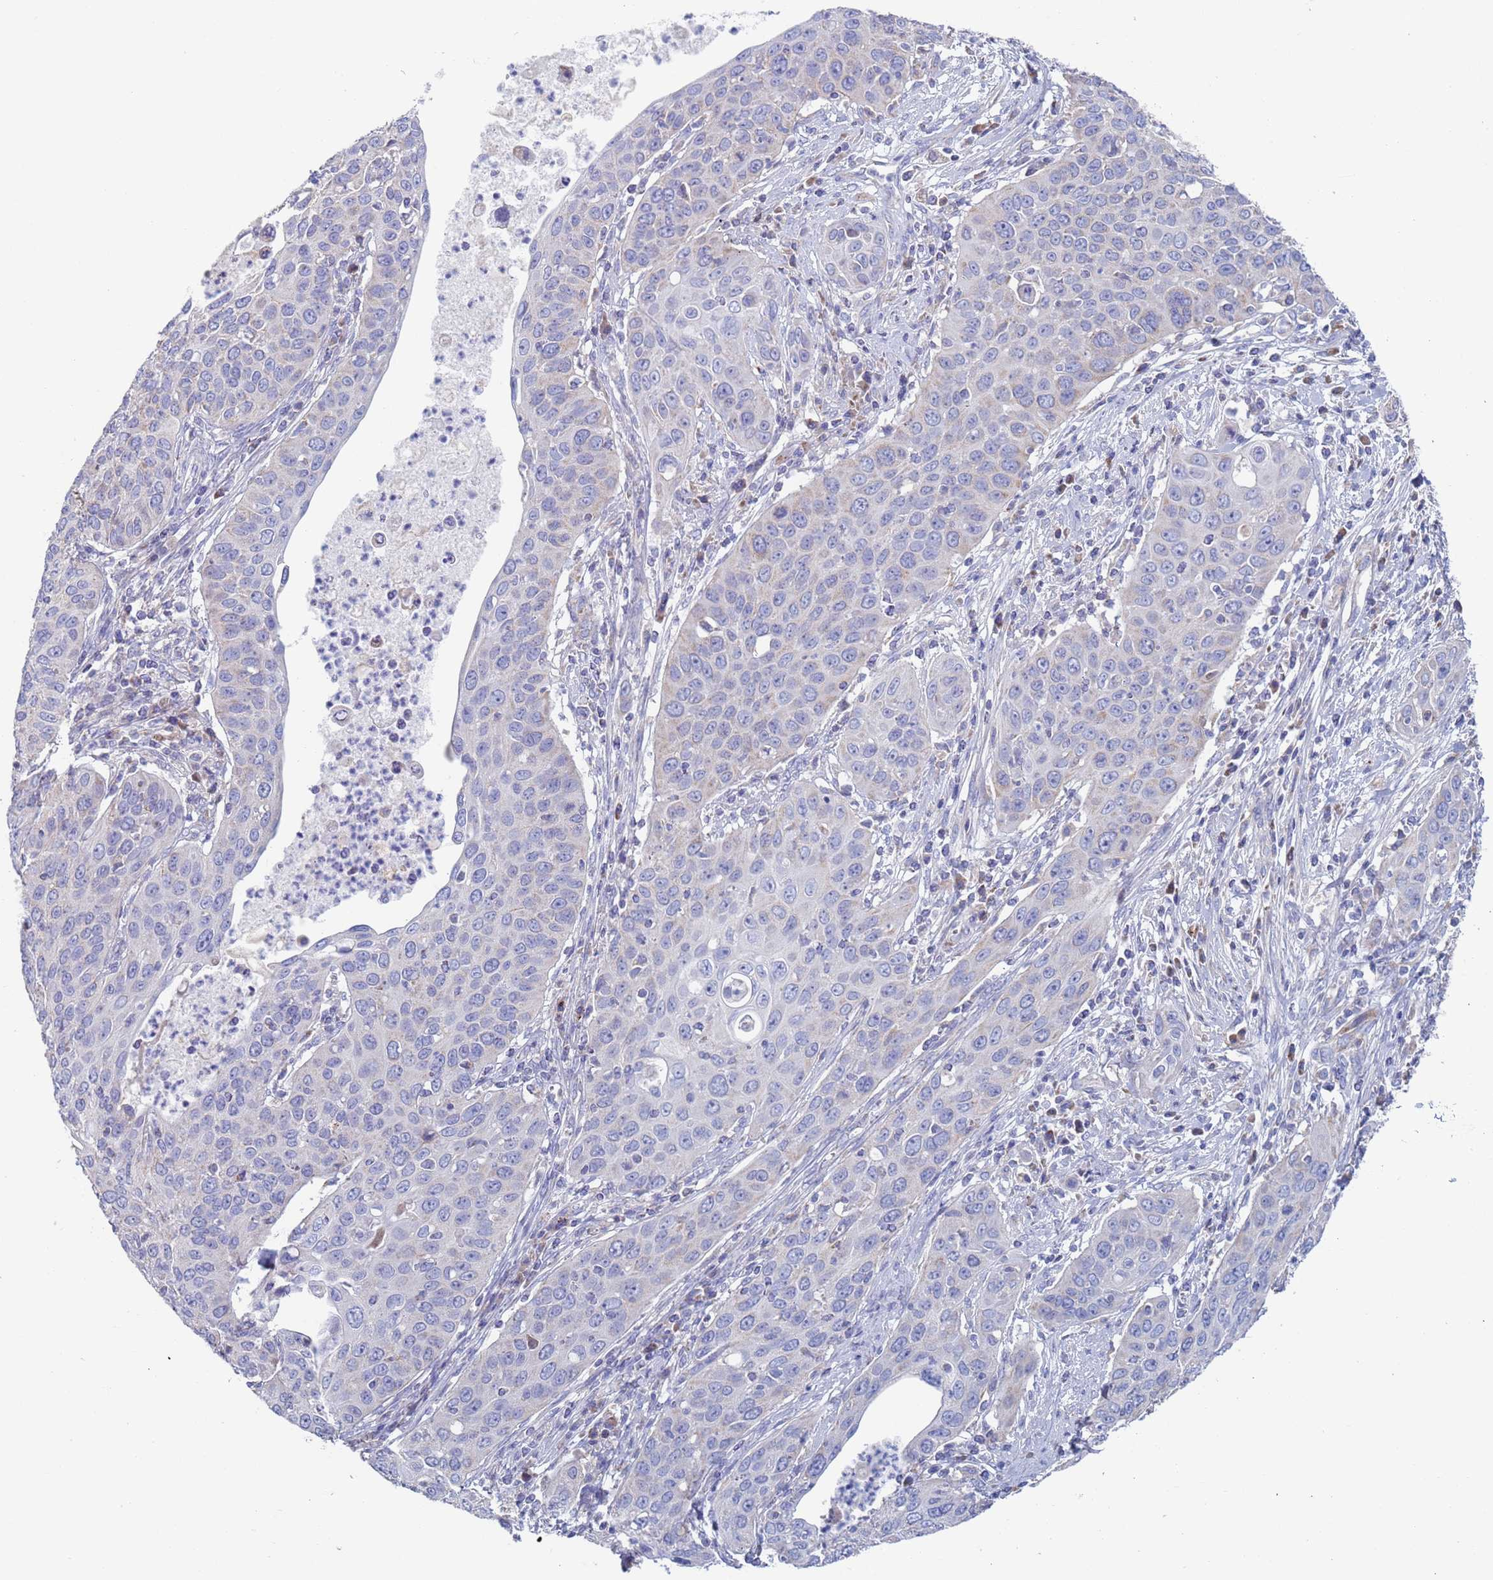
{"staining": {"intensity": "negative", "quantity": "none", "location": "none"}, "tissue": "cervical cancer", "cell_type": "Tumor cells", "image_type": "cancer", "snomed": [{"axis": "morphology", "description": "Squamous cell carcinoma, NOS"}, {"axis": "topography", "description": "Cervix"}], "caption": "IHC of human cervical squamous cell carcinoma reveals no expression in tumor cells.", "gene": "MRPL22", "patient": {"sex": "female", "age": 36}}